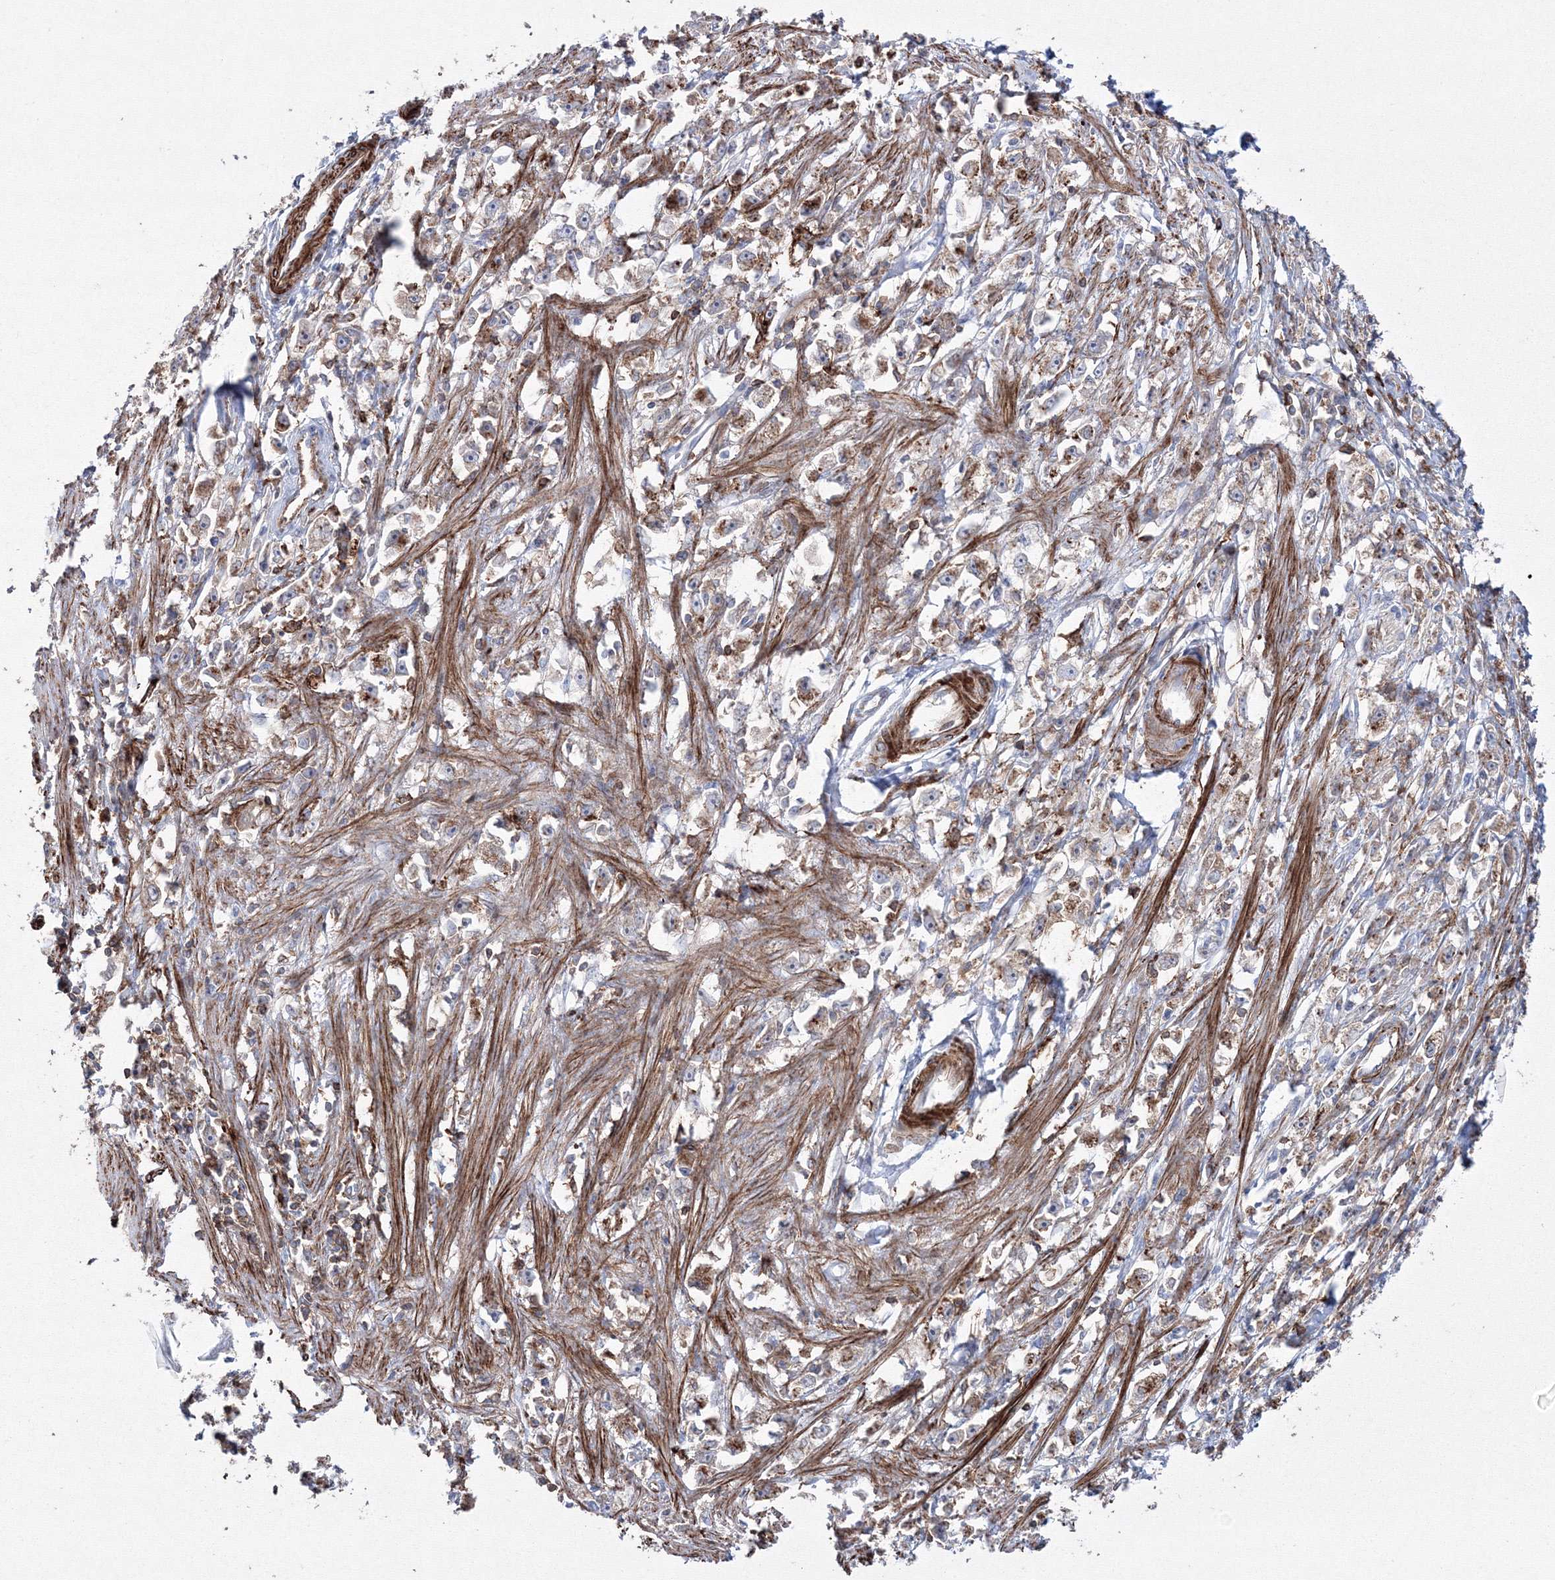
{"staining": {"intensity": "negative", "quantity": "none", "location": "none"}, "tissue": "stomach cancer", "cell_type": "Tumor cells", "image_type": "cancer", "snomed": [{"axis": "morphology", "description": "Adenocarcinoma, NOS"}, {"axis": "topography", "description": "Stomach"}], "caption": "High power microscopy micrograph of an IHC histopathology image of stomach cancer (adenocarcinoma), revealing no significant expression in tumor cells.", "gene": "GPR82", "patient": {"sex": "female", "age": 59}}